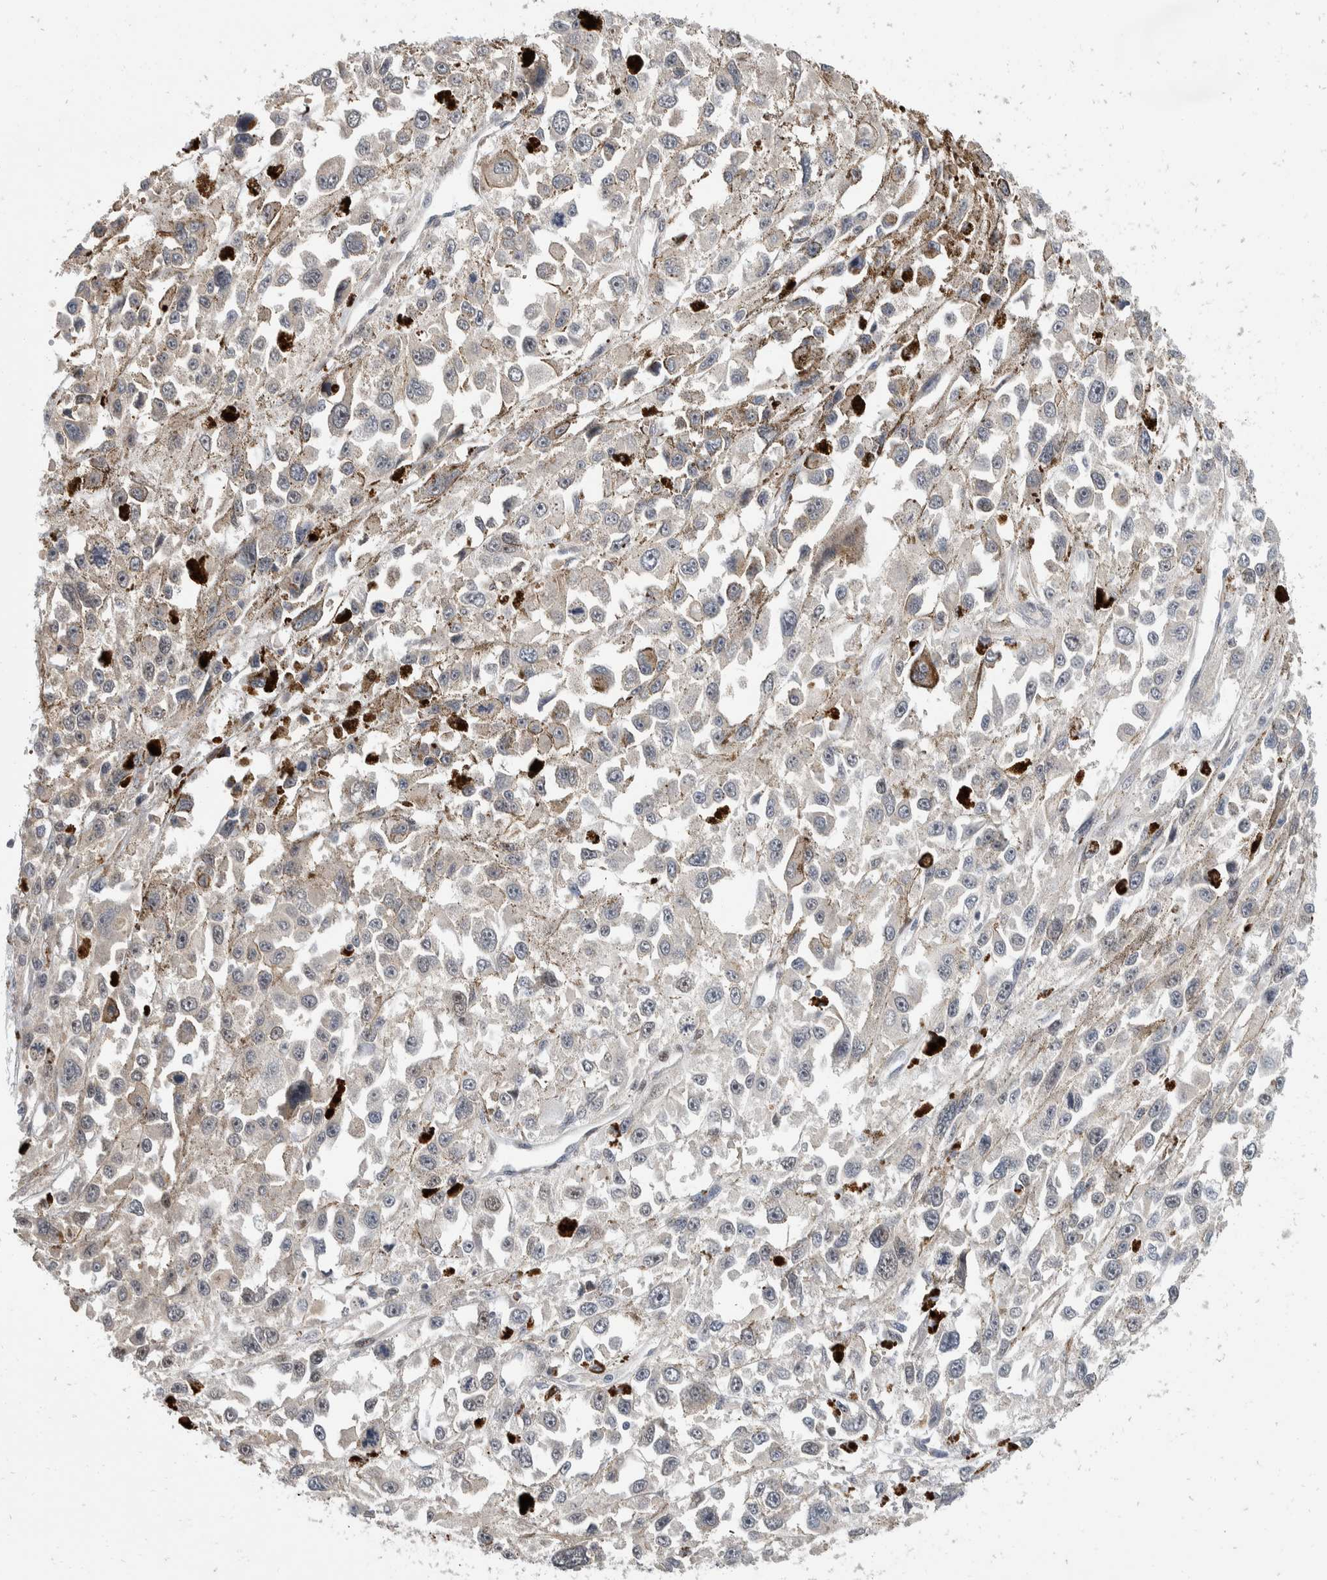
{"staining": {"intensity": "negative", "quantity": "none", "location": "none"}, "tissue": "melanoma", "cell_type": "Tumor cells", "image_type": "cancer", "snomed": [{"axis": "morphology", "description": "Malignant melanoma, Metastatic site"}, {"axis": "topography", "description": "Lymph node"}], "caption": "A micrograph of malignant melanoma (metastatic site) stained for a protein demonstrates no brown staining in tumor cells. (DAB immunohistochemistry with hematoxylin counter stain).", "gene": "ZNF703", "patient": {"sex": "male", "age": 59}}